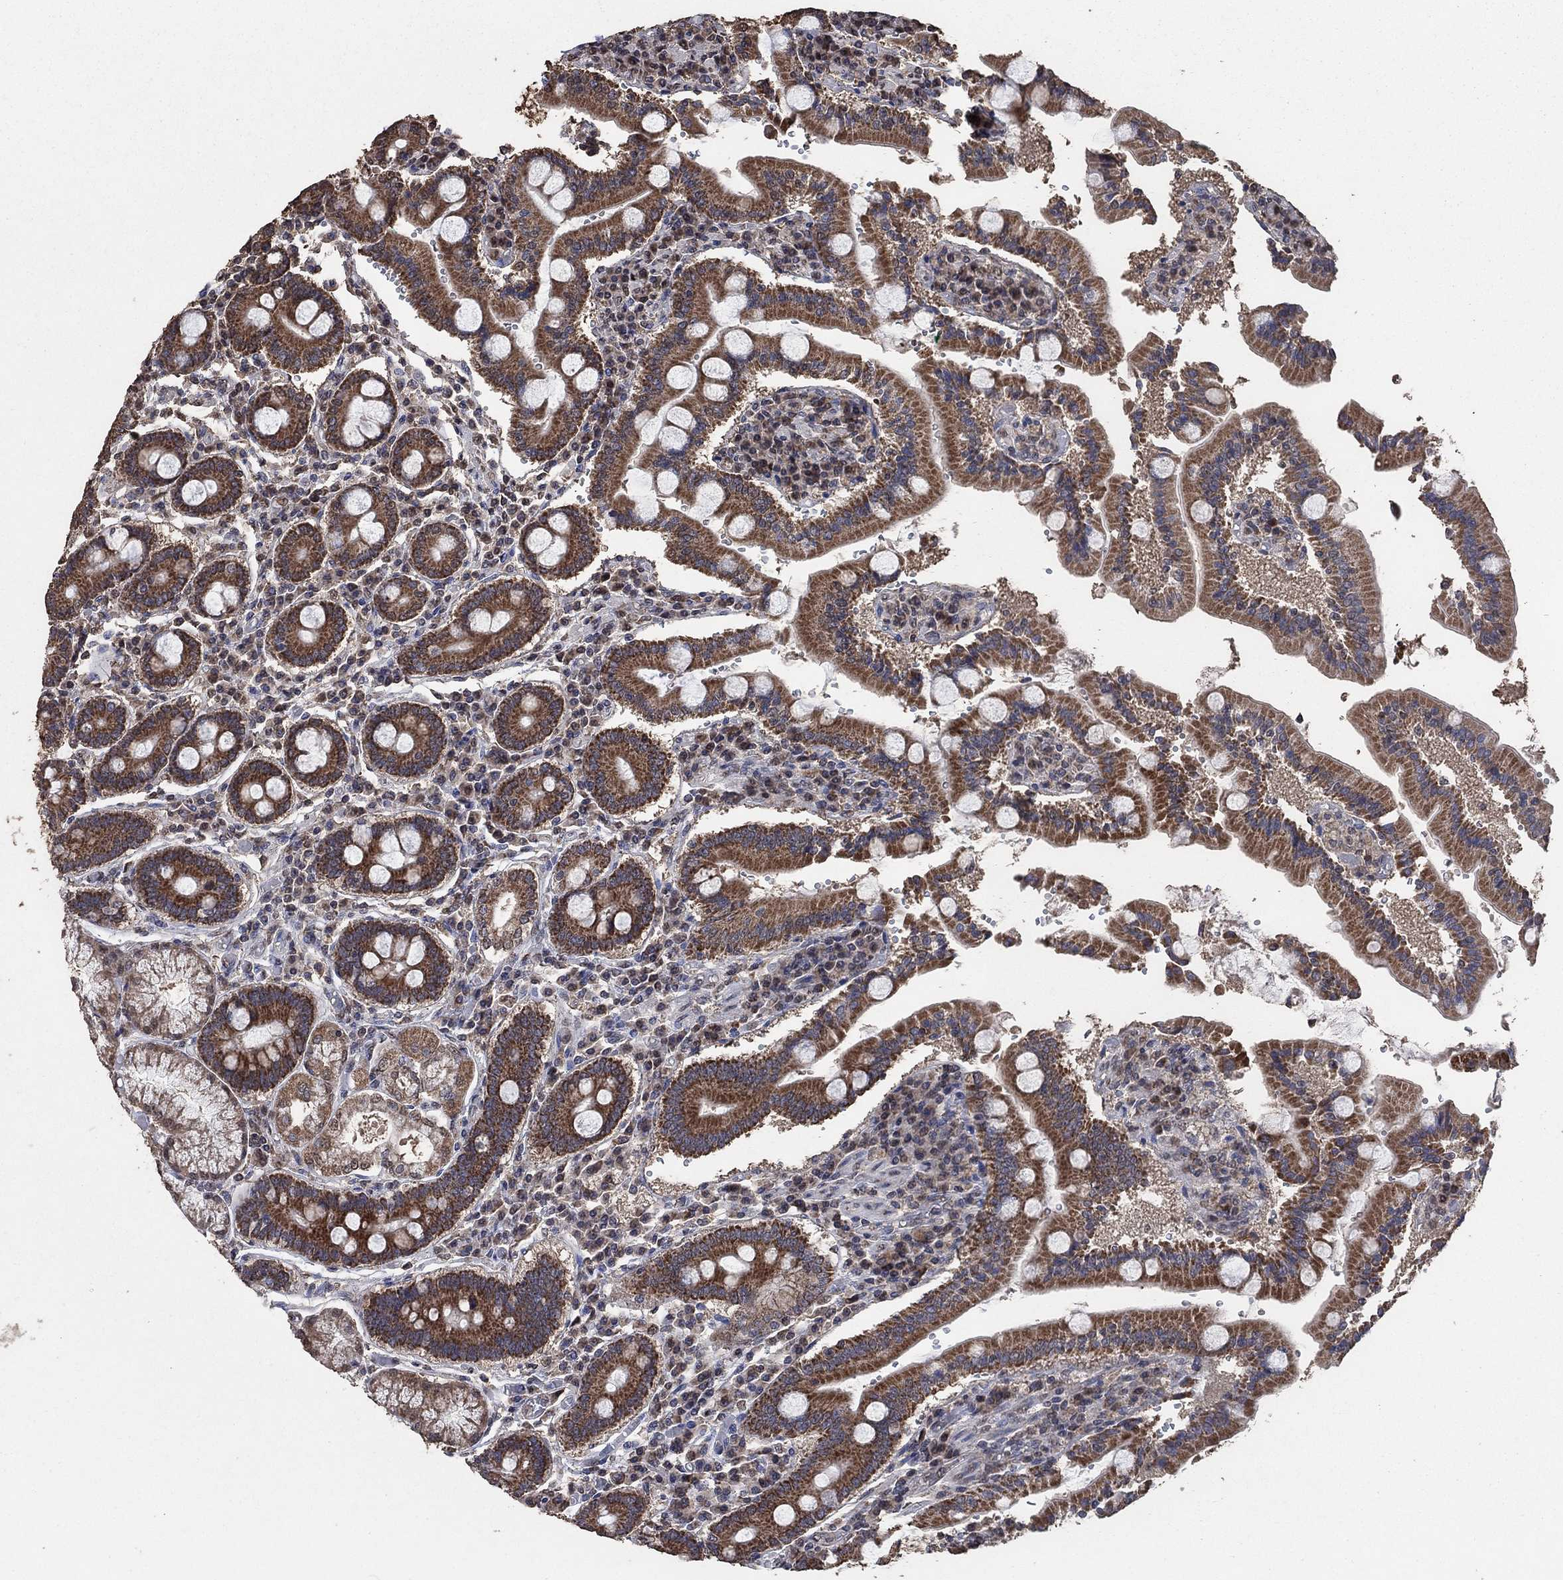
{"staining": {"intensity": "strong", "quantity": ">75%", "location": "cytoplasmic/membranous"}, "tissue": "duodenum", "cell_type": "Glandular cells", "image_type": "normal", "snomed": [{"axis": "morphology", "description": "Normal tissue, NOS"}, {"axis": "topography", "description": "Duodenum"}], "caption": "Glandular cells display strong cytoplasmic/membranous expression in about >75% of cells in unremarkable duodenum. The staining was performed using DAB (3,3'-diaminobenzidine) to visualize the protein expression in brown, while the nuclei were stained in blue with hematoxylin (Magnification: 20x).", "gene": "MRPS24", "patient": {"sex": "female", "age": 62}}